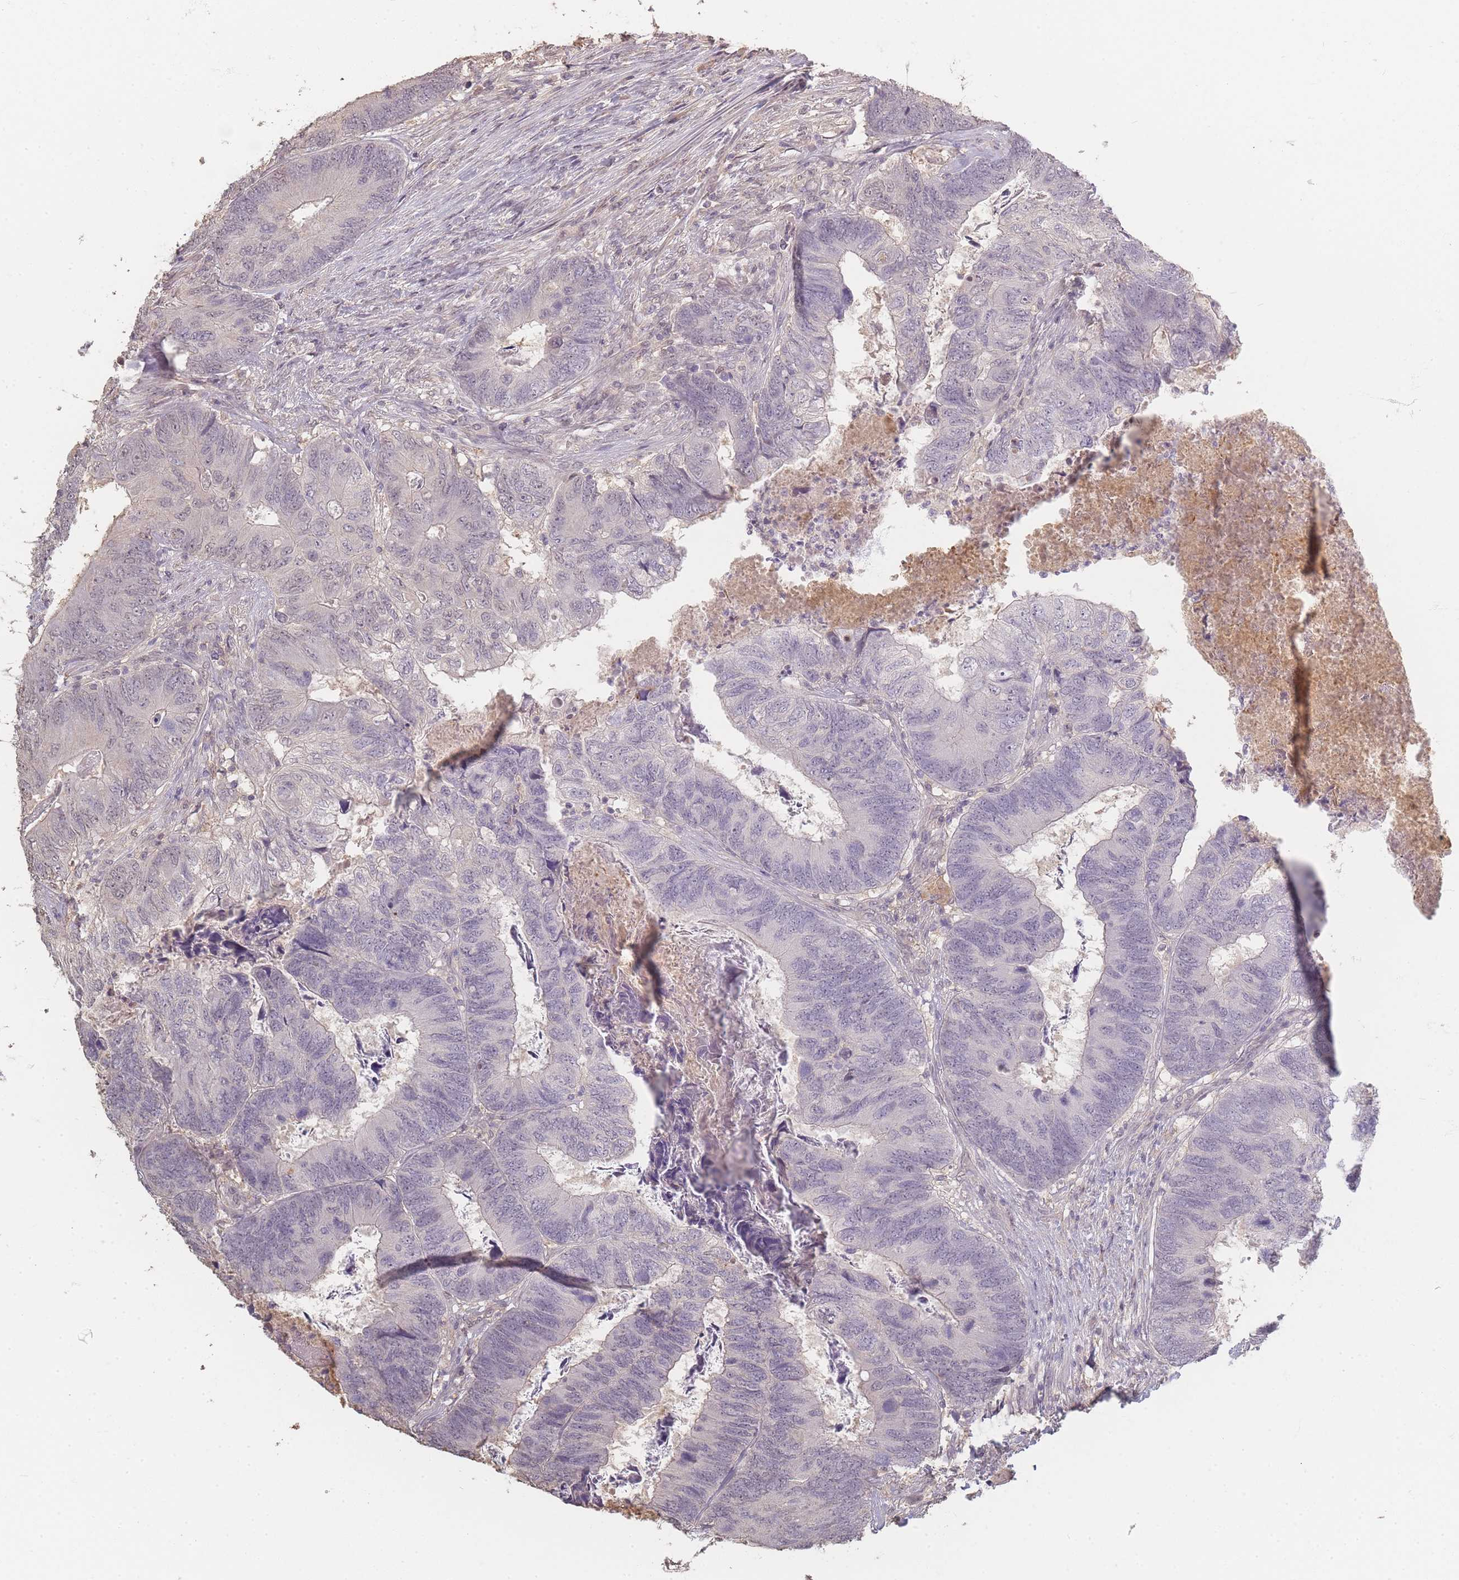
{"staining": {"intensity": "weak", "quantity": "<25%", "location": "nuclear"}, "tissue": "colorectal cancer", "cell_type": "Tumor cells", "image_type": "cancer", "snomed": [{"axis": "morphology", "description": "Adenocarcinoma, NOS"}, {"axis": "topography", "description": "Colon"}], "caption": "Immunohistochemistry (IHC) image of neoplastic tissue: human colorectal adenocarcinoma stained with DAB reveals no significant protein staining in tumor cells.", "gene": "RFTN1", "patient": {"sex": "female", "age": 67}}